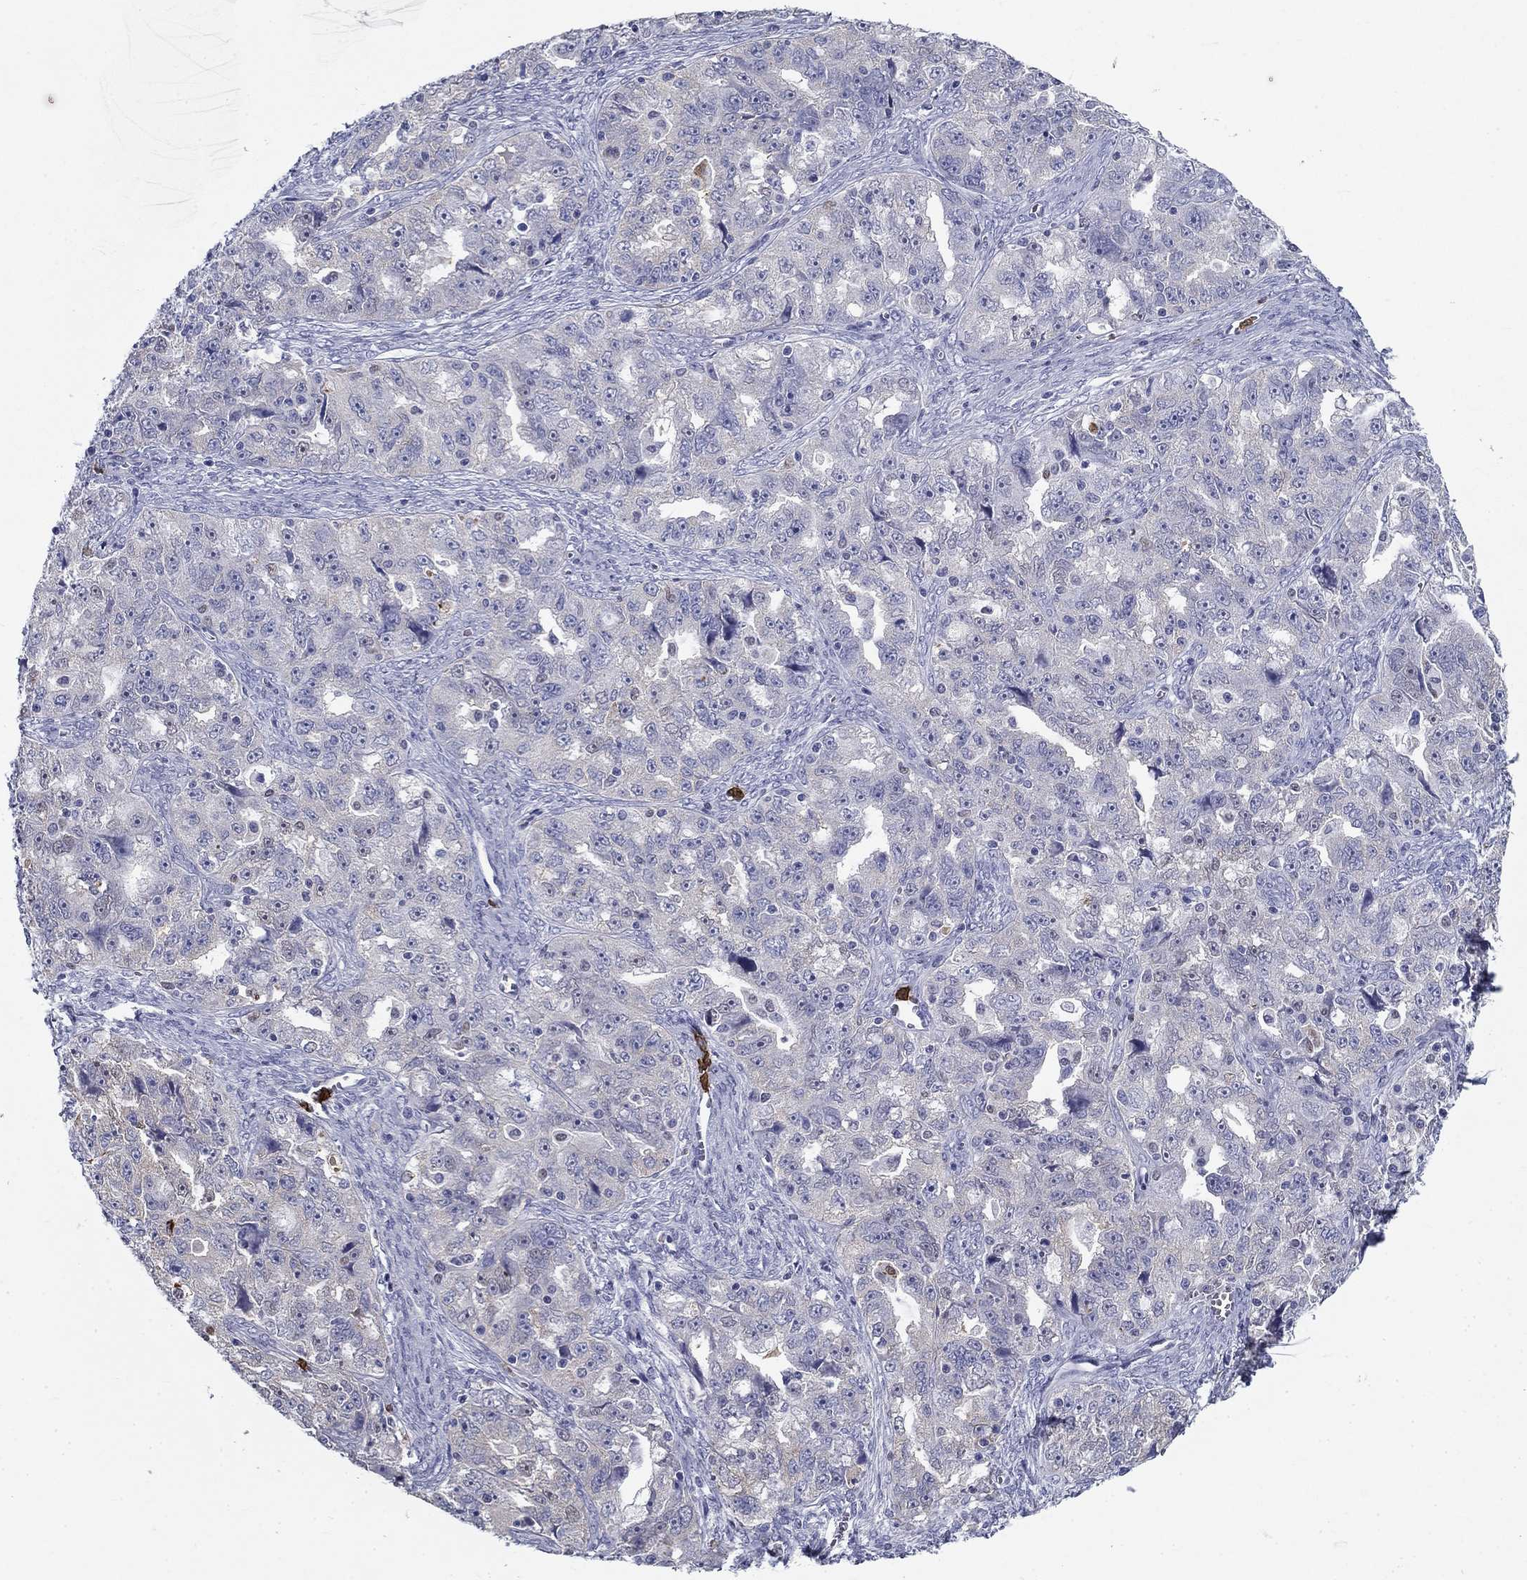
{"staining": {"intensity": "negative", "quantity": "none", "location": "none"}, "tissue": "ovarian cancer", "cell_type": "Tumor cells", "image_type": "cancer", "snomed": [{"axis": "morphology", "description": "Cystadenocarcinoma, serous, NOS"}, {"axis": "topography", "description": "Ovary"}], "caption": "There is no significant staining in tumor cells of ovarian serous cystadenocarcinoma.", "gene": "IGSF8", "patient": {"sex": "female", "age": 51}}